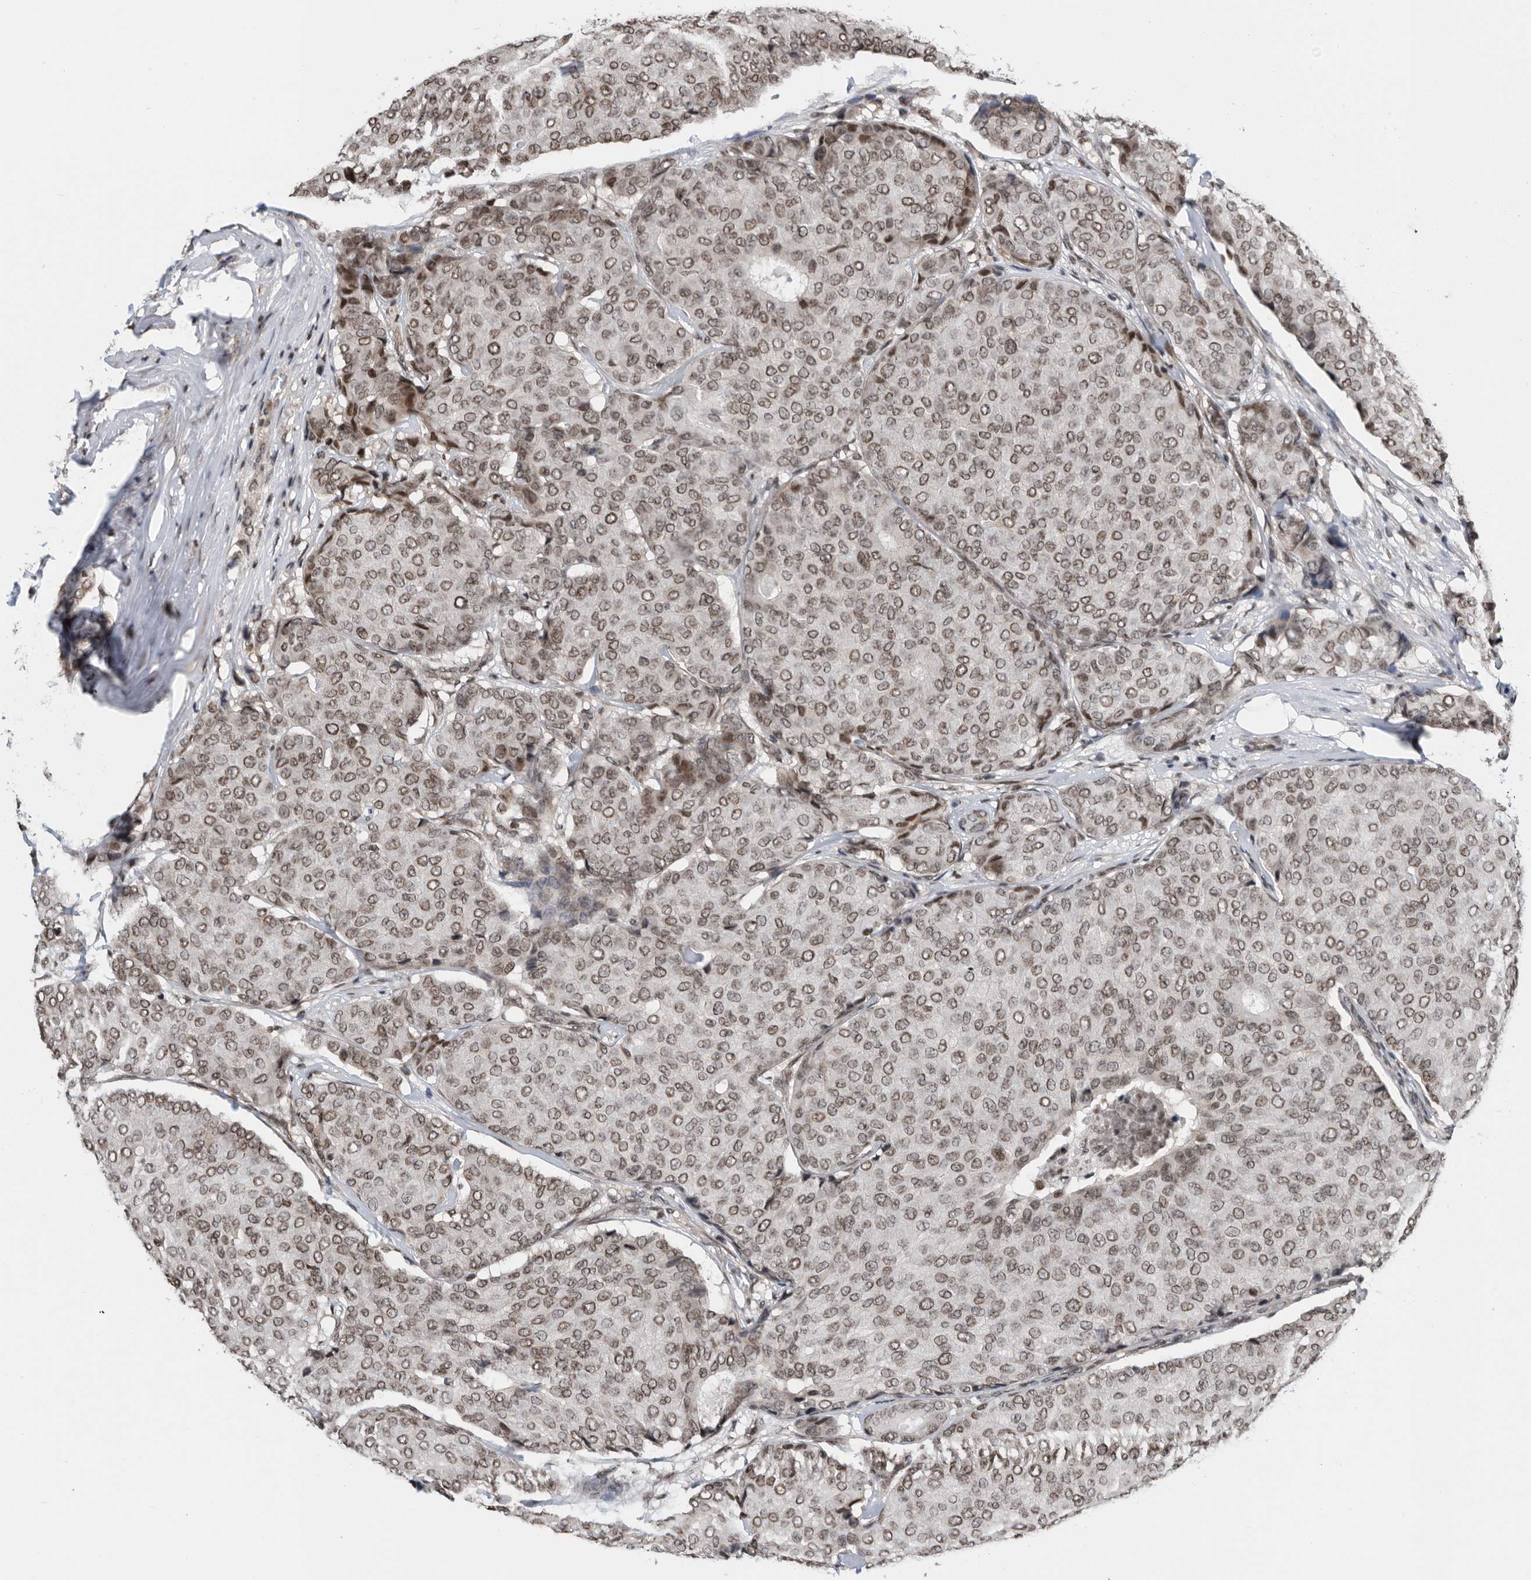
{"staining": {"intensity": "moderate", "quantity": ">75%", "location": "nuclear"}, "tissue": "breast cancer", "cell_type": "Tumor cells", "image_type": "cancer", "snomed": [{"axis": "morphology", "description": "Duct carcinoma"}, {"axis": "topography", "description": "Breast"}], "caption": "Human breast infiltrating ductal carcinoma stained for a protein (brown) demonstrates moderate nuclear positive expression in about >75% of tumor cells.", "gene": "SNRNP48", "patient": {"sex": "female", "age": 75}}